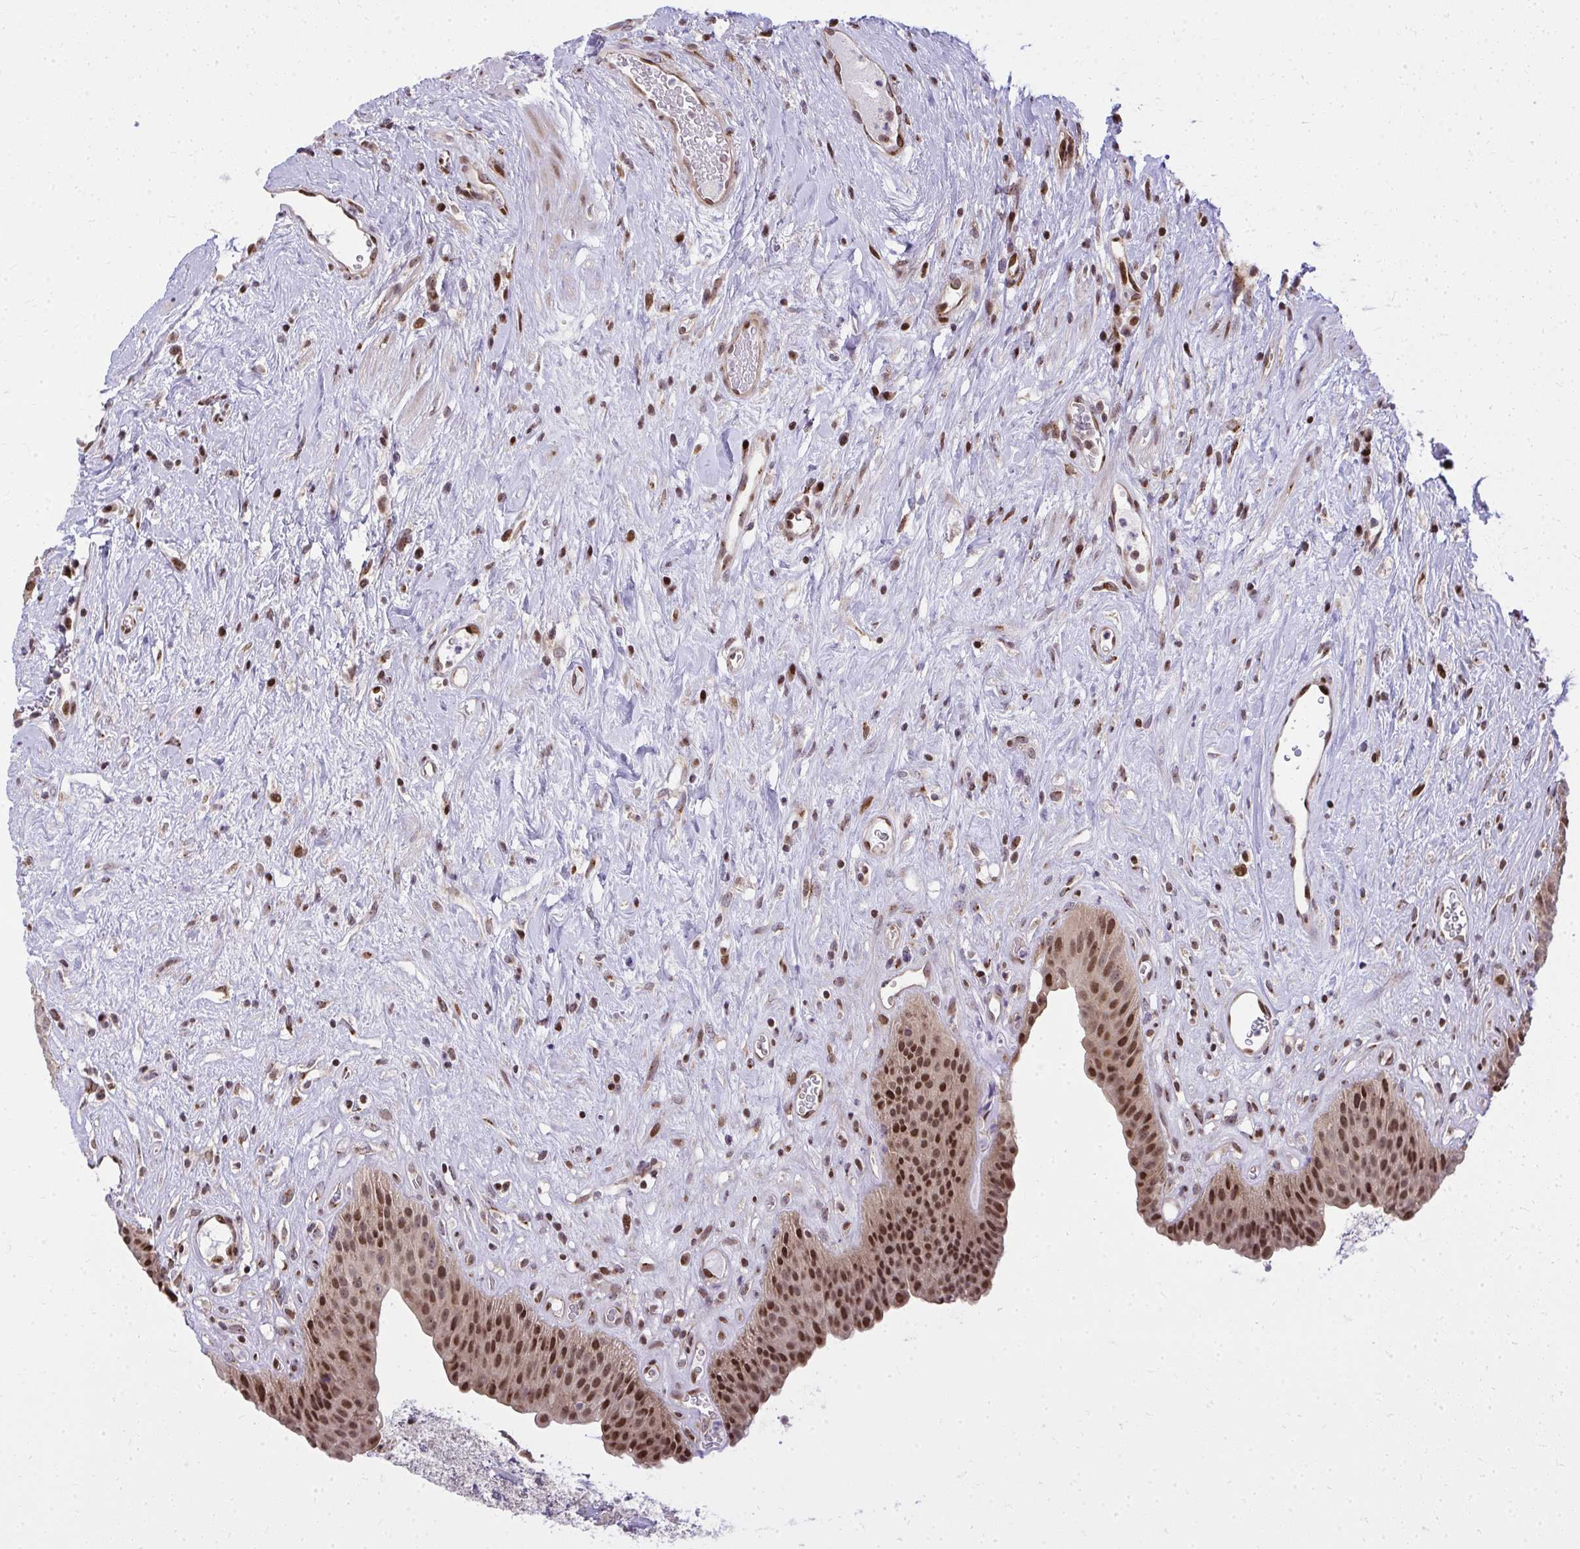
{"staining": {"intensity": "strong", "quantity": ">75%", "location": "cytoplasmic/membranous,nuclear"}, "tissue": "urinary bladder", "cell_type": "Urothelial cells", "image_type": "normal", "snomed": [{"axis": "morphology", "description": "Normal tissue, NOS"}, {"axis": "topography", "description": "Urinary bladder"}], "caption": "IHC of unremarkable human urinary bladder reveals high levels of strong cytoplasmic/membranous,nuclear staining in about >75% of urothelial cells. (DAB (3,3'-diaminobenzidine) = brown stain, brightfield microscopy at high magnification).", "gene": "PIGY", "patient": {"sex": "female", "age": 56}}